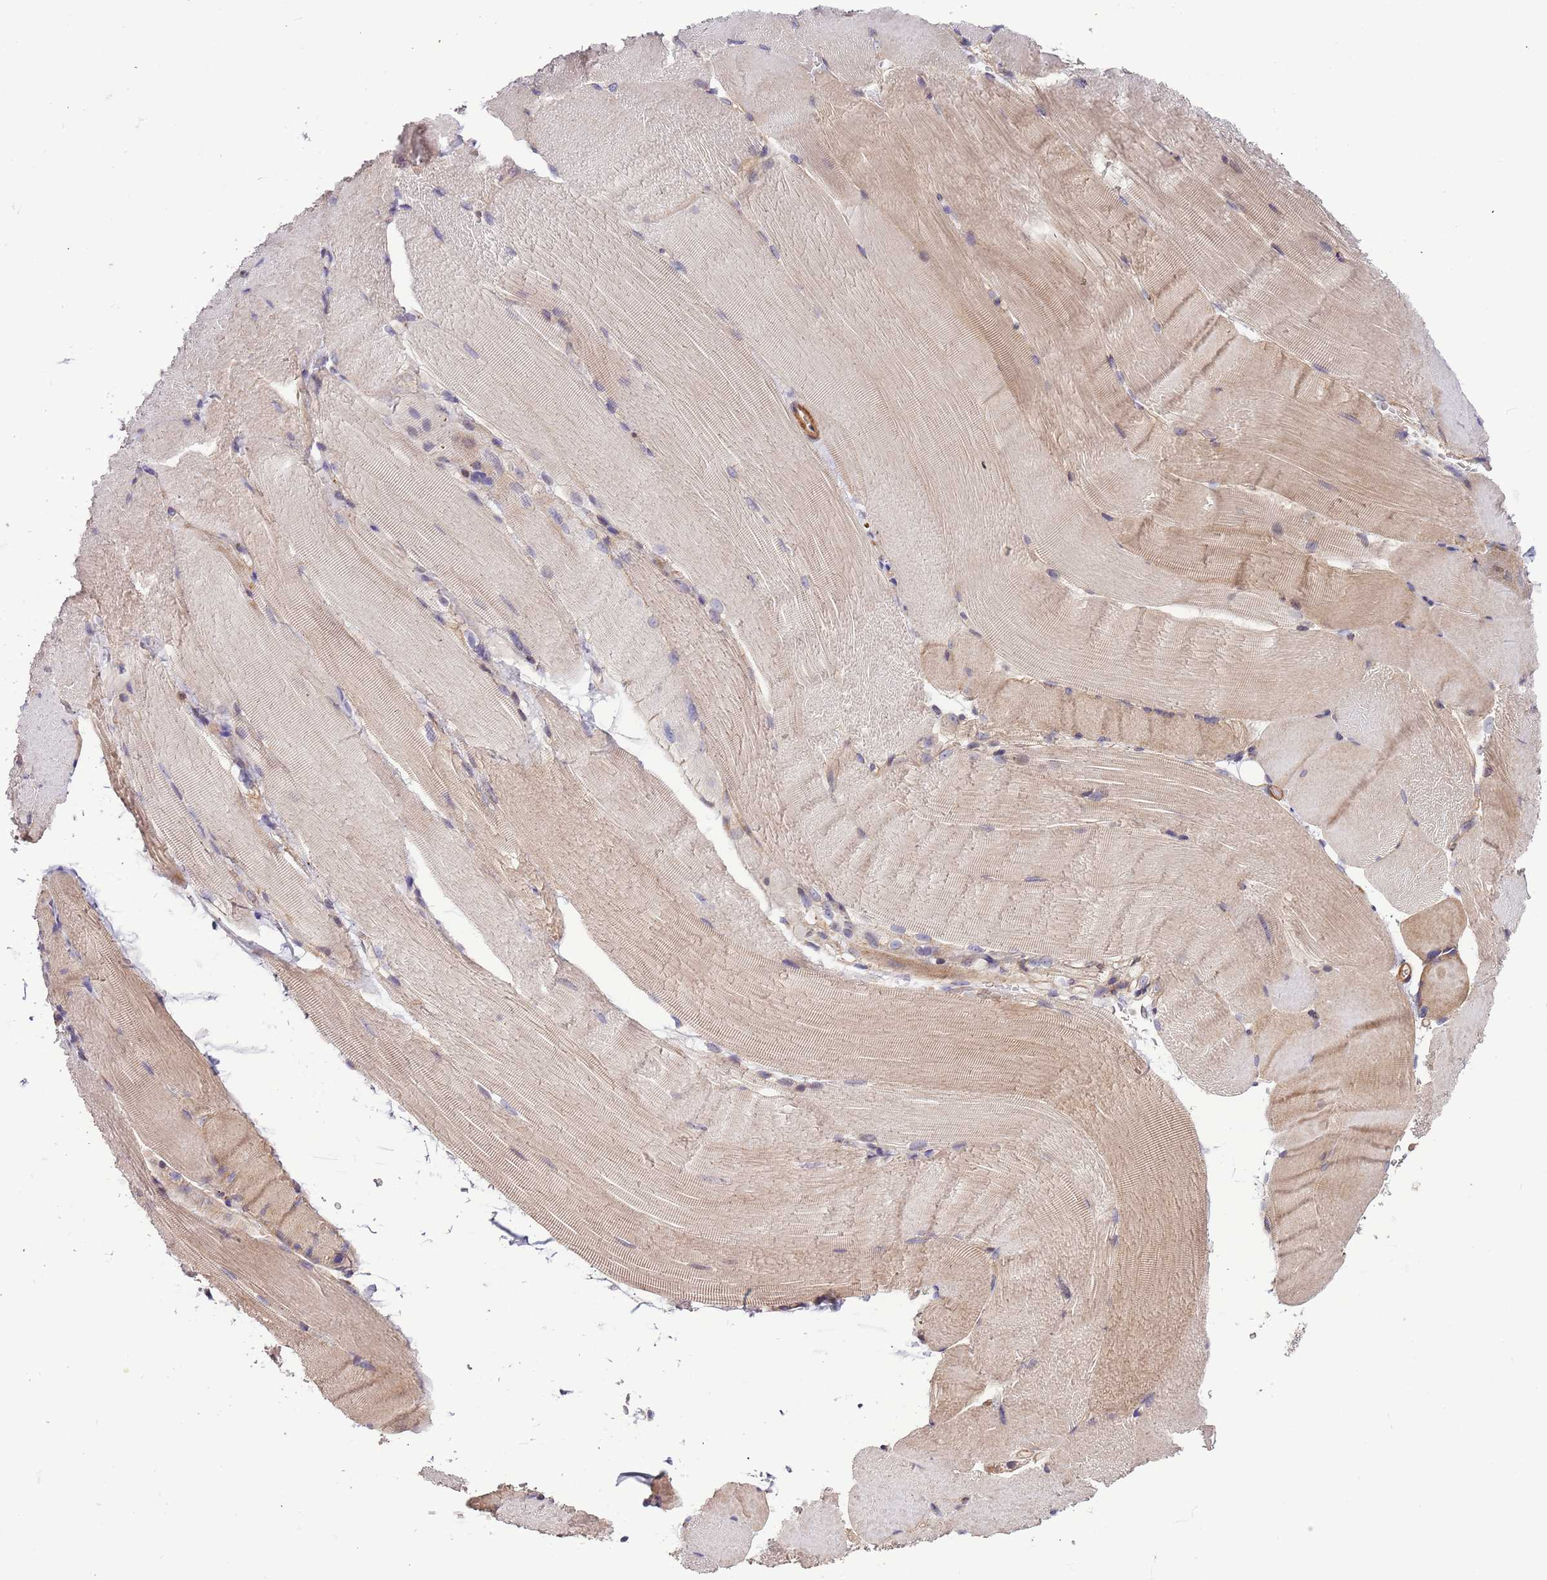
{"staining": {"intensity": "weak", "quantity": "25%-75%", "location": "cytoplasmic/membranous"}, "tissue": "skeletal muscle", "cell_type": "Myocytes", "image_type": "normal", "snomed": [{"axis": "morphology", "description": "Normal tissue, NOS"}, {"axis": "topography", "description": "Skeletal muscle"}, {"axis": "topography", "description": "Parathyroid gland"}], "caption": "Unremarkable skeletal muscle was stained to show a protein in brown. There is low levels of weak cytoplasmic/membranous expression in approximately 25%-75% of myocytes. (DAB (3,3'-diaminobenzidine) = brown stain, brightfield microscopy at high magnification).", "gene": "LAMB4", "patient": {"sex": "female", "age": 37}}